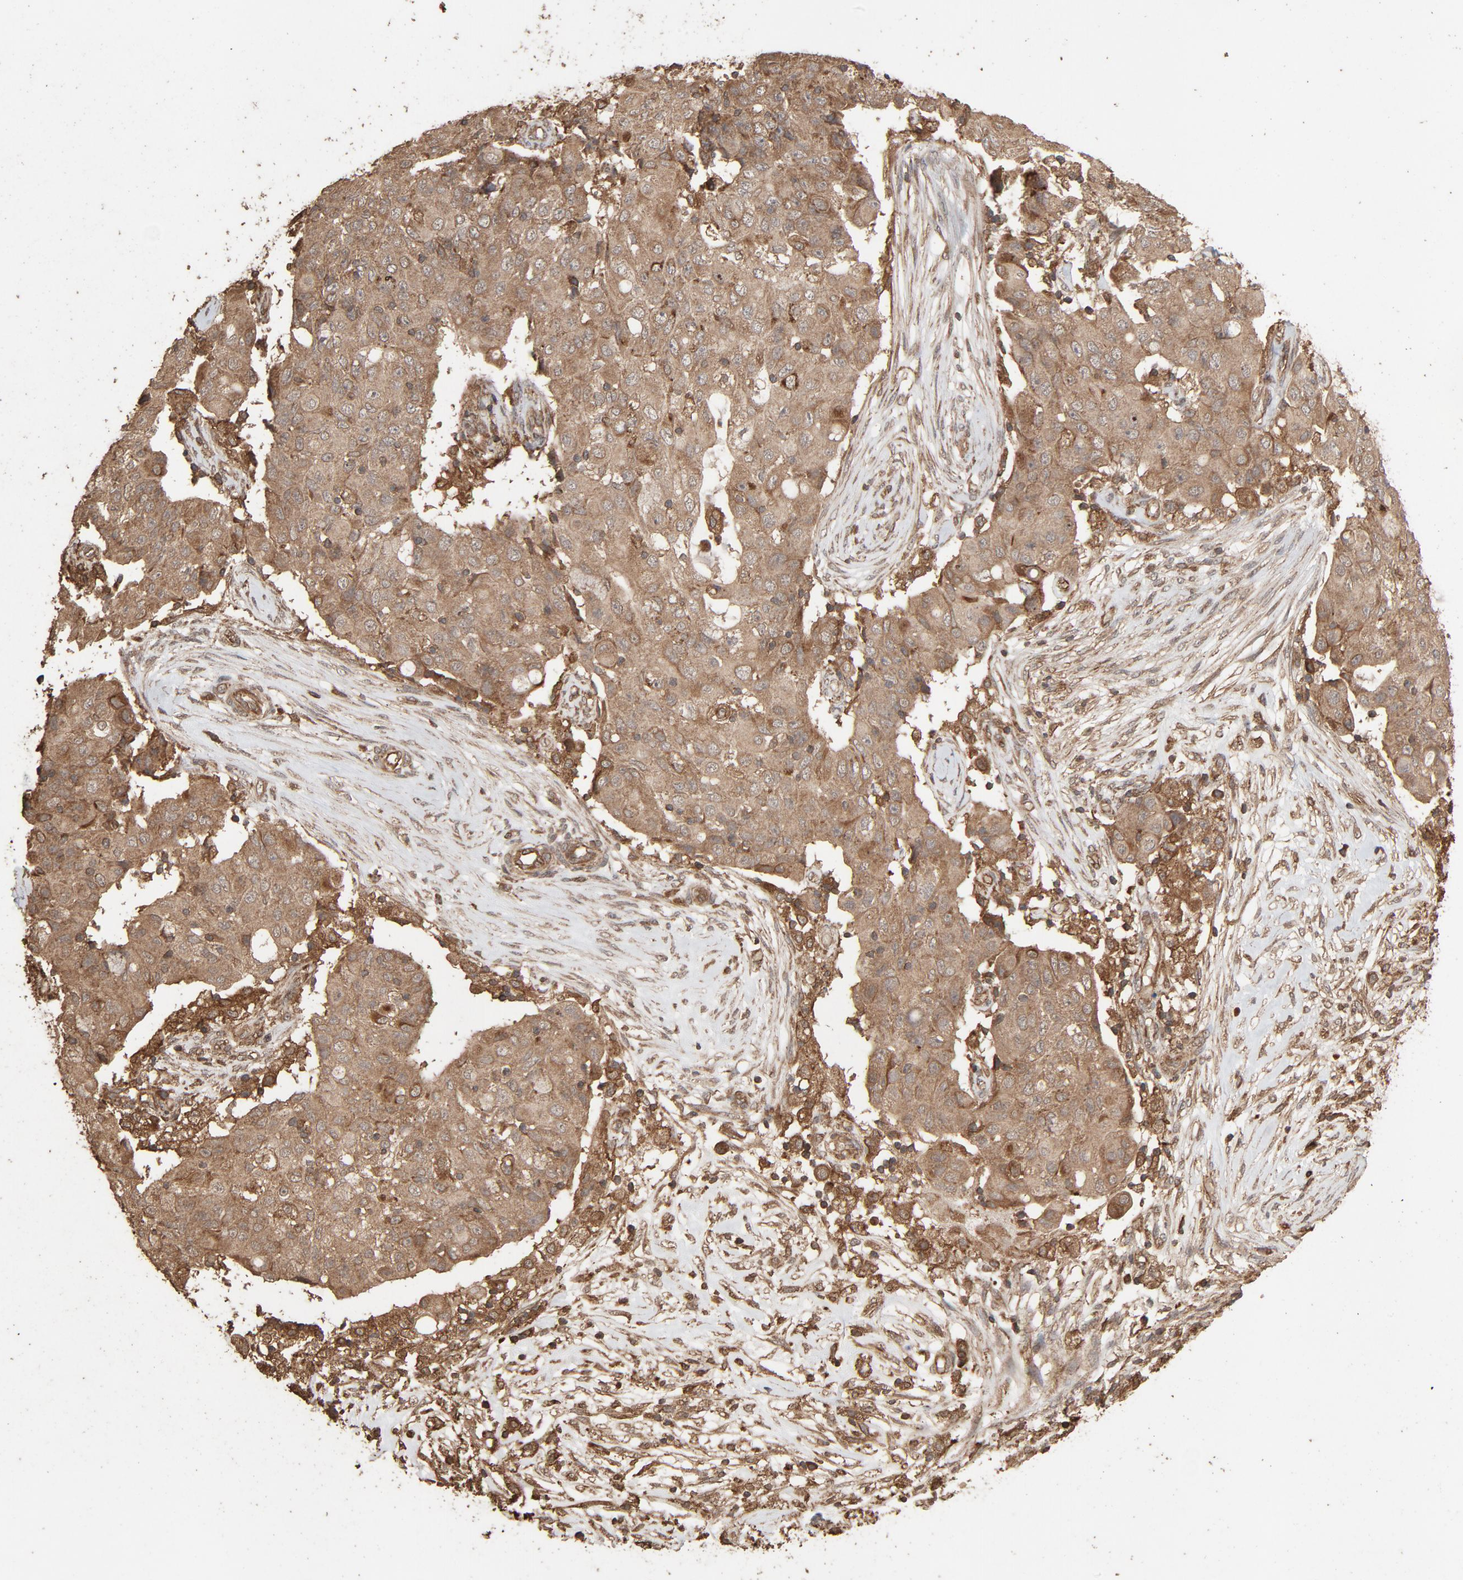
{"staining": {"intensity": "weak", "quantity": ">75%", "location": "cytoplasmic/membranous"}, "tissue": "ovarian cancer", "cell_type": "Tumor cells", "image_type": "cancer", "snomed": [{"axis": "morphology", "description": "Carcinoma, endometroid"}, {"axis": "topography", "description": "Ovary"}], "caption": "Immunohistochemistry (IHC) photomicrograph of human ovarian endometroid carcinoma stained for a protein (brown), which shows low levels of weak cytoplasmic/membranous positivity in approximately >75% of tumor cells.", "gene": "RPS6KA6", "patient": {"sex": "female", "age": 42}}